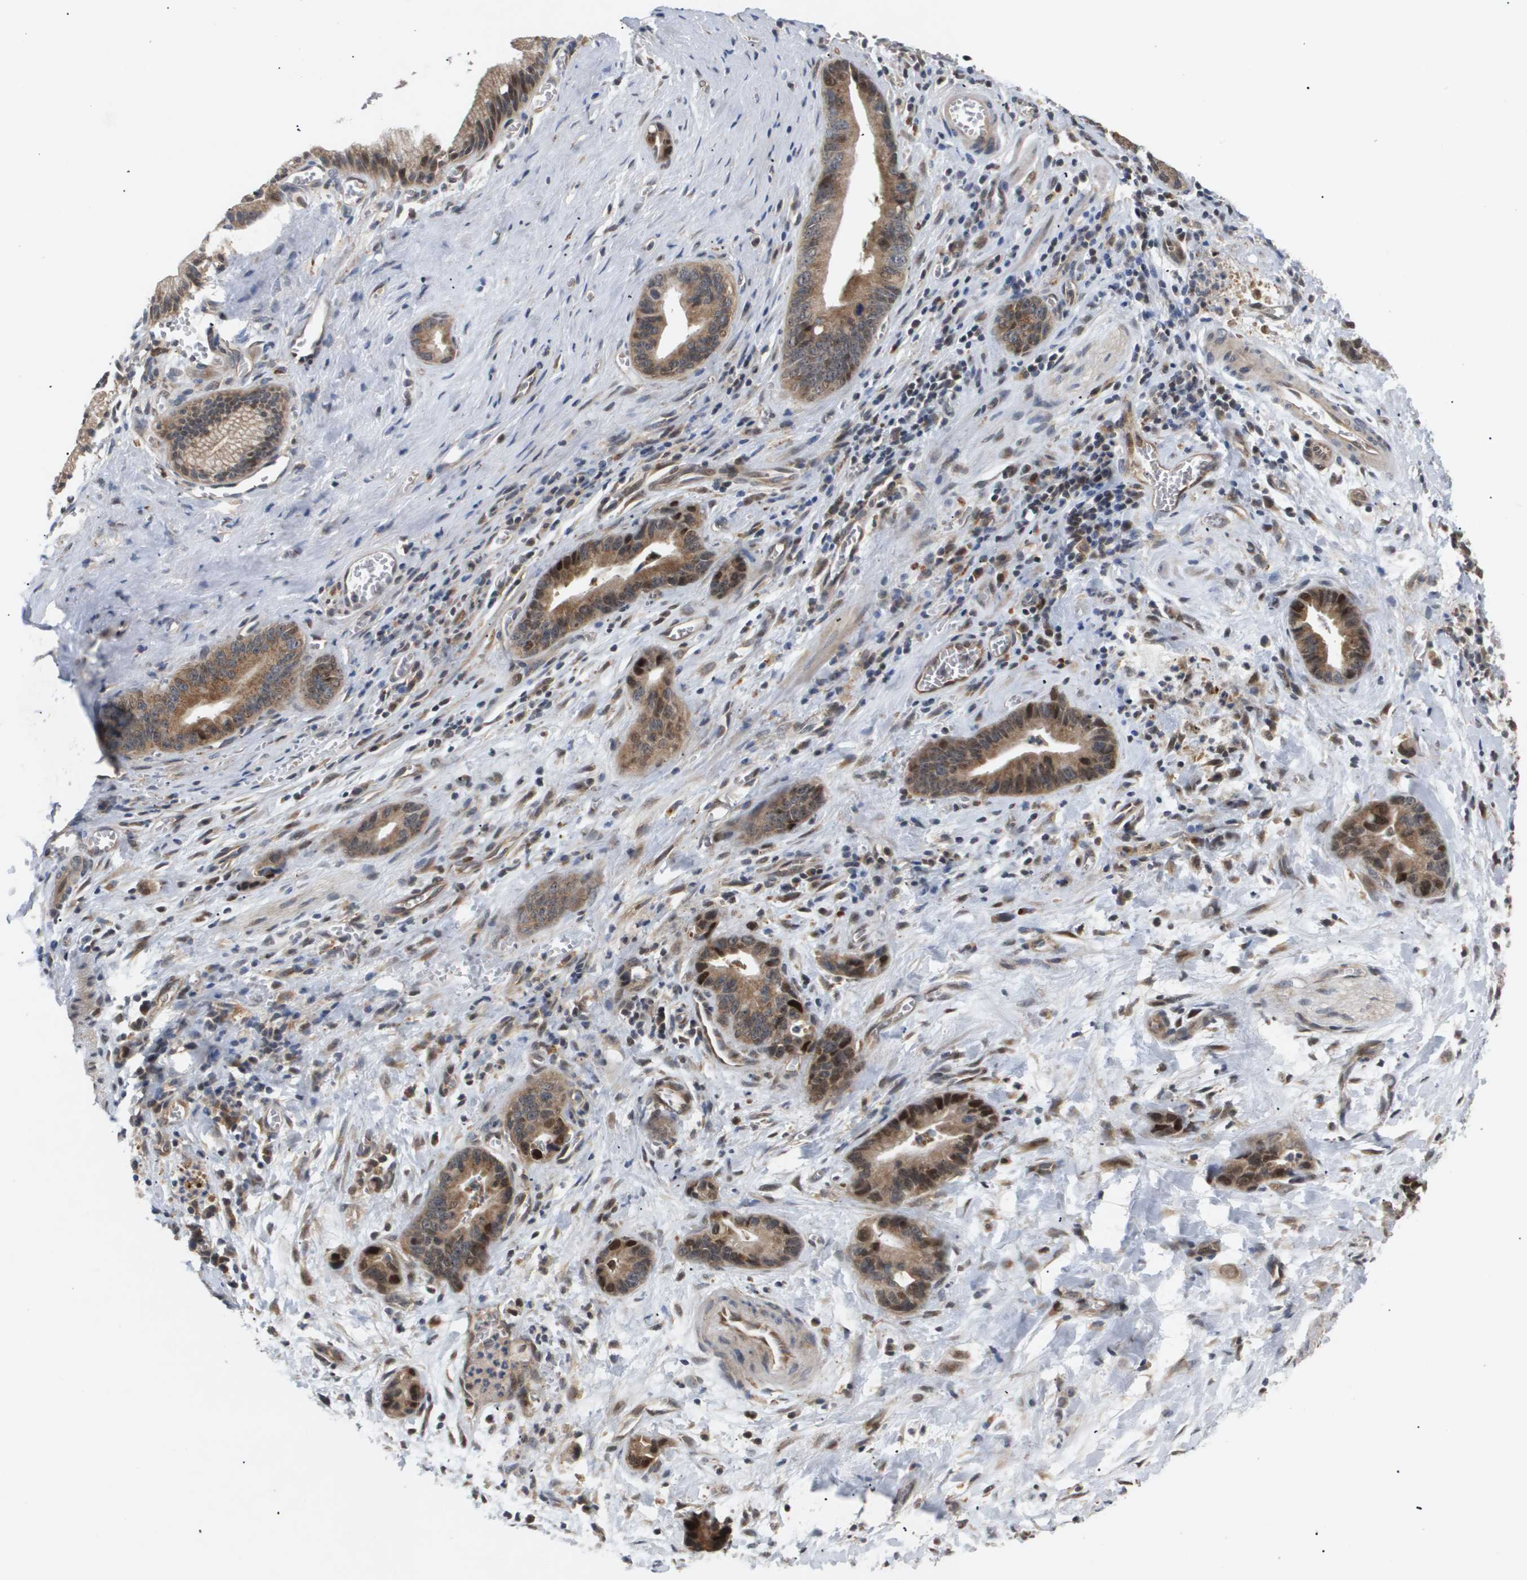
{"staining": {"intensity": "strong", "quantity": "<25%", "location": "cytoplasmic/membranous,nuclear"}, "tissue": "liver cancer", "cell_type": "Tumor cells", "image_type": "cancer", "snomed": [{"axis": "morphology", "description": "Cholangiocarcinoma"}, {"axis": "topography", "description": "Liver"}], "caption": "IHC of cholangiocarcinoma (liver) displays medium levels of strong cytoplasmic/membranous and nuclear staining in about <25% of tumor cells.", "gene": "PDGFB", "patient": {"sex": "female", "age": 55}}